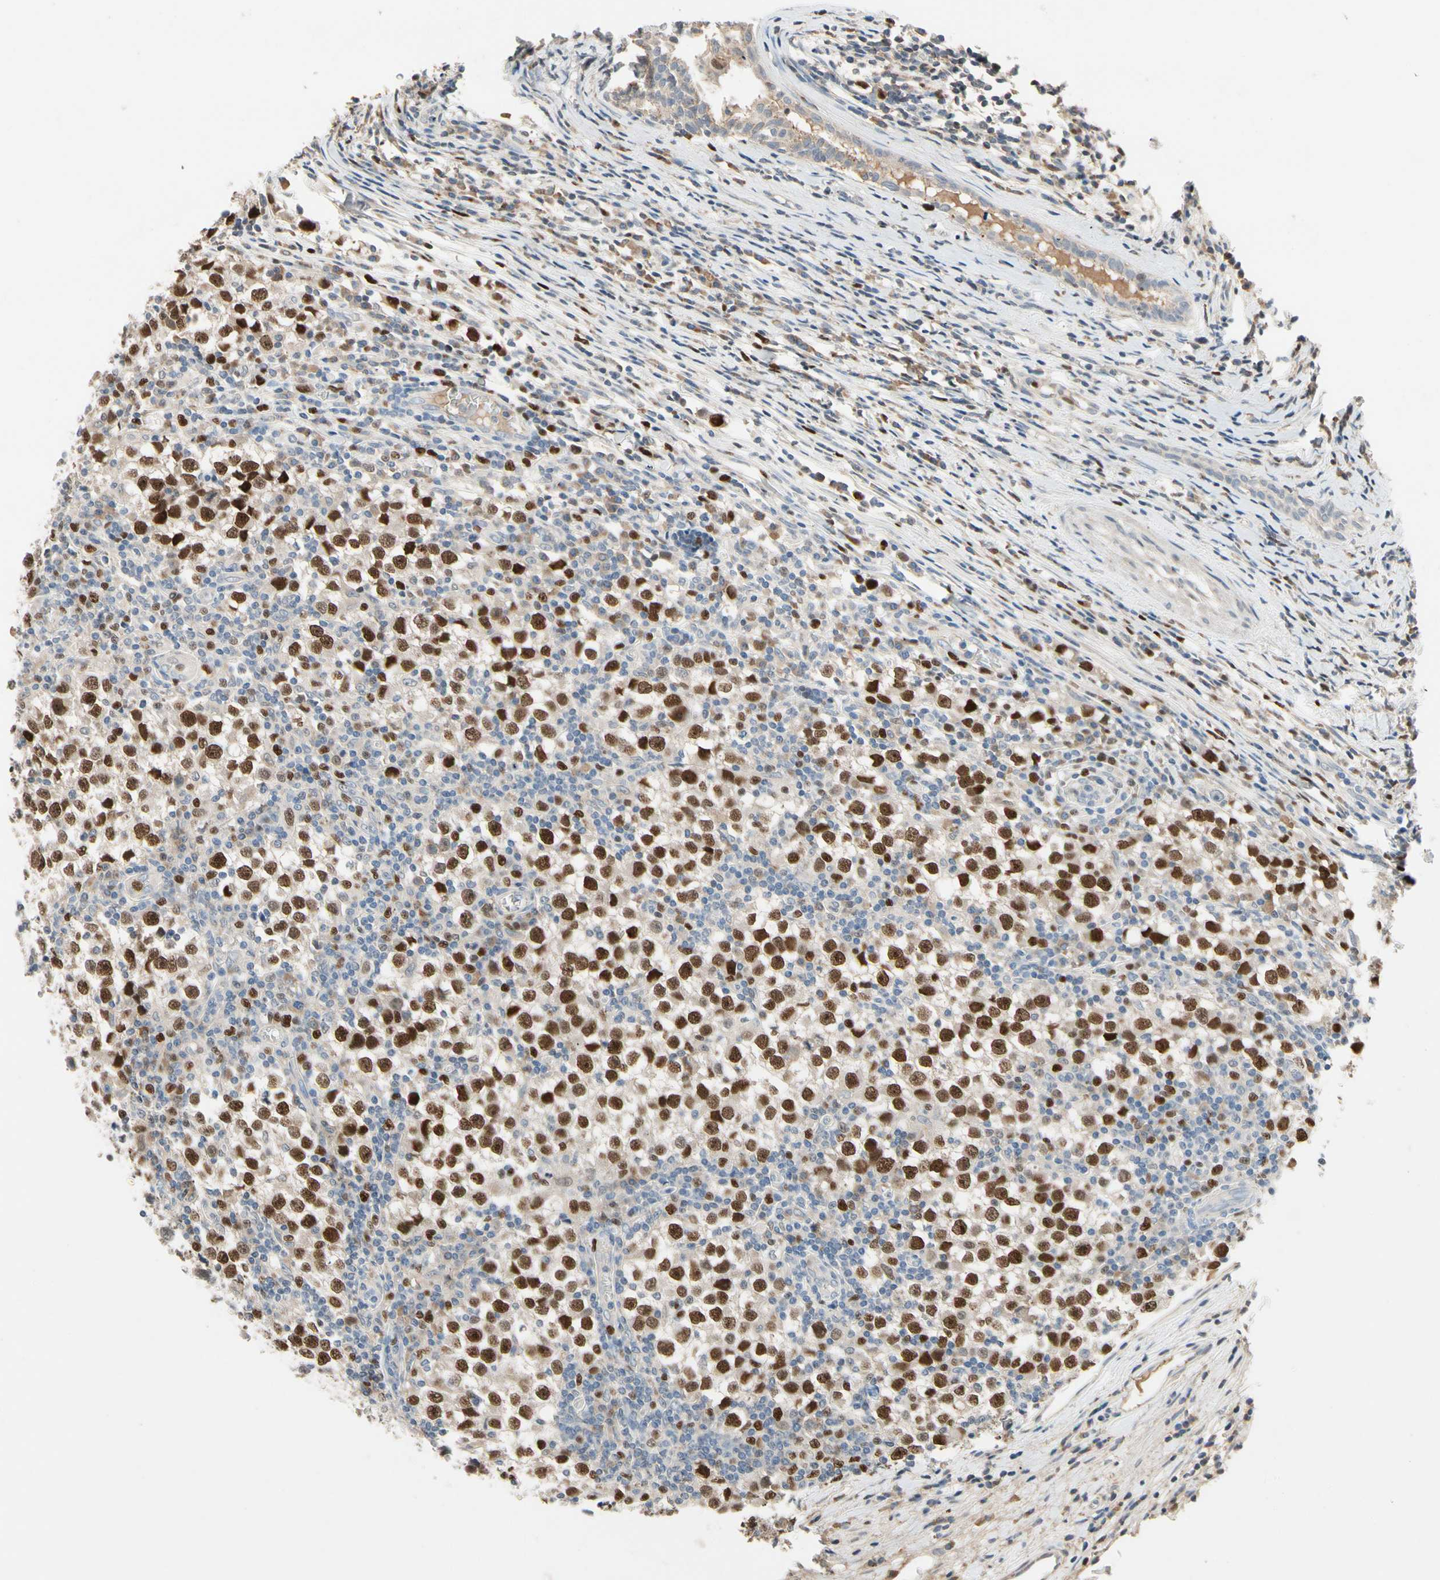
{"staining": {"intensity": "strong", "quantity": ">75%", "location": "nuclear"}, "tissue": "testis cancer", "cell_type": "Tumor cells", "image_type": "cancer", "snomed": [{"axis": "morphology", "description": "Seminoma, NOS"}, {"axis": "topography", "description": "Testis"}], "caption": "Strong nuclear positivity for a protein is identified in about >75% of tumor cells of testis cancer using IHC.", "gene": "ZKSCAN4", "patient": {"sex": "male", "age": 65}}